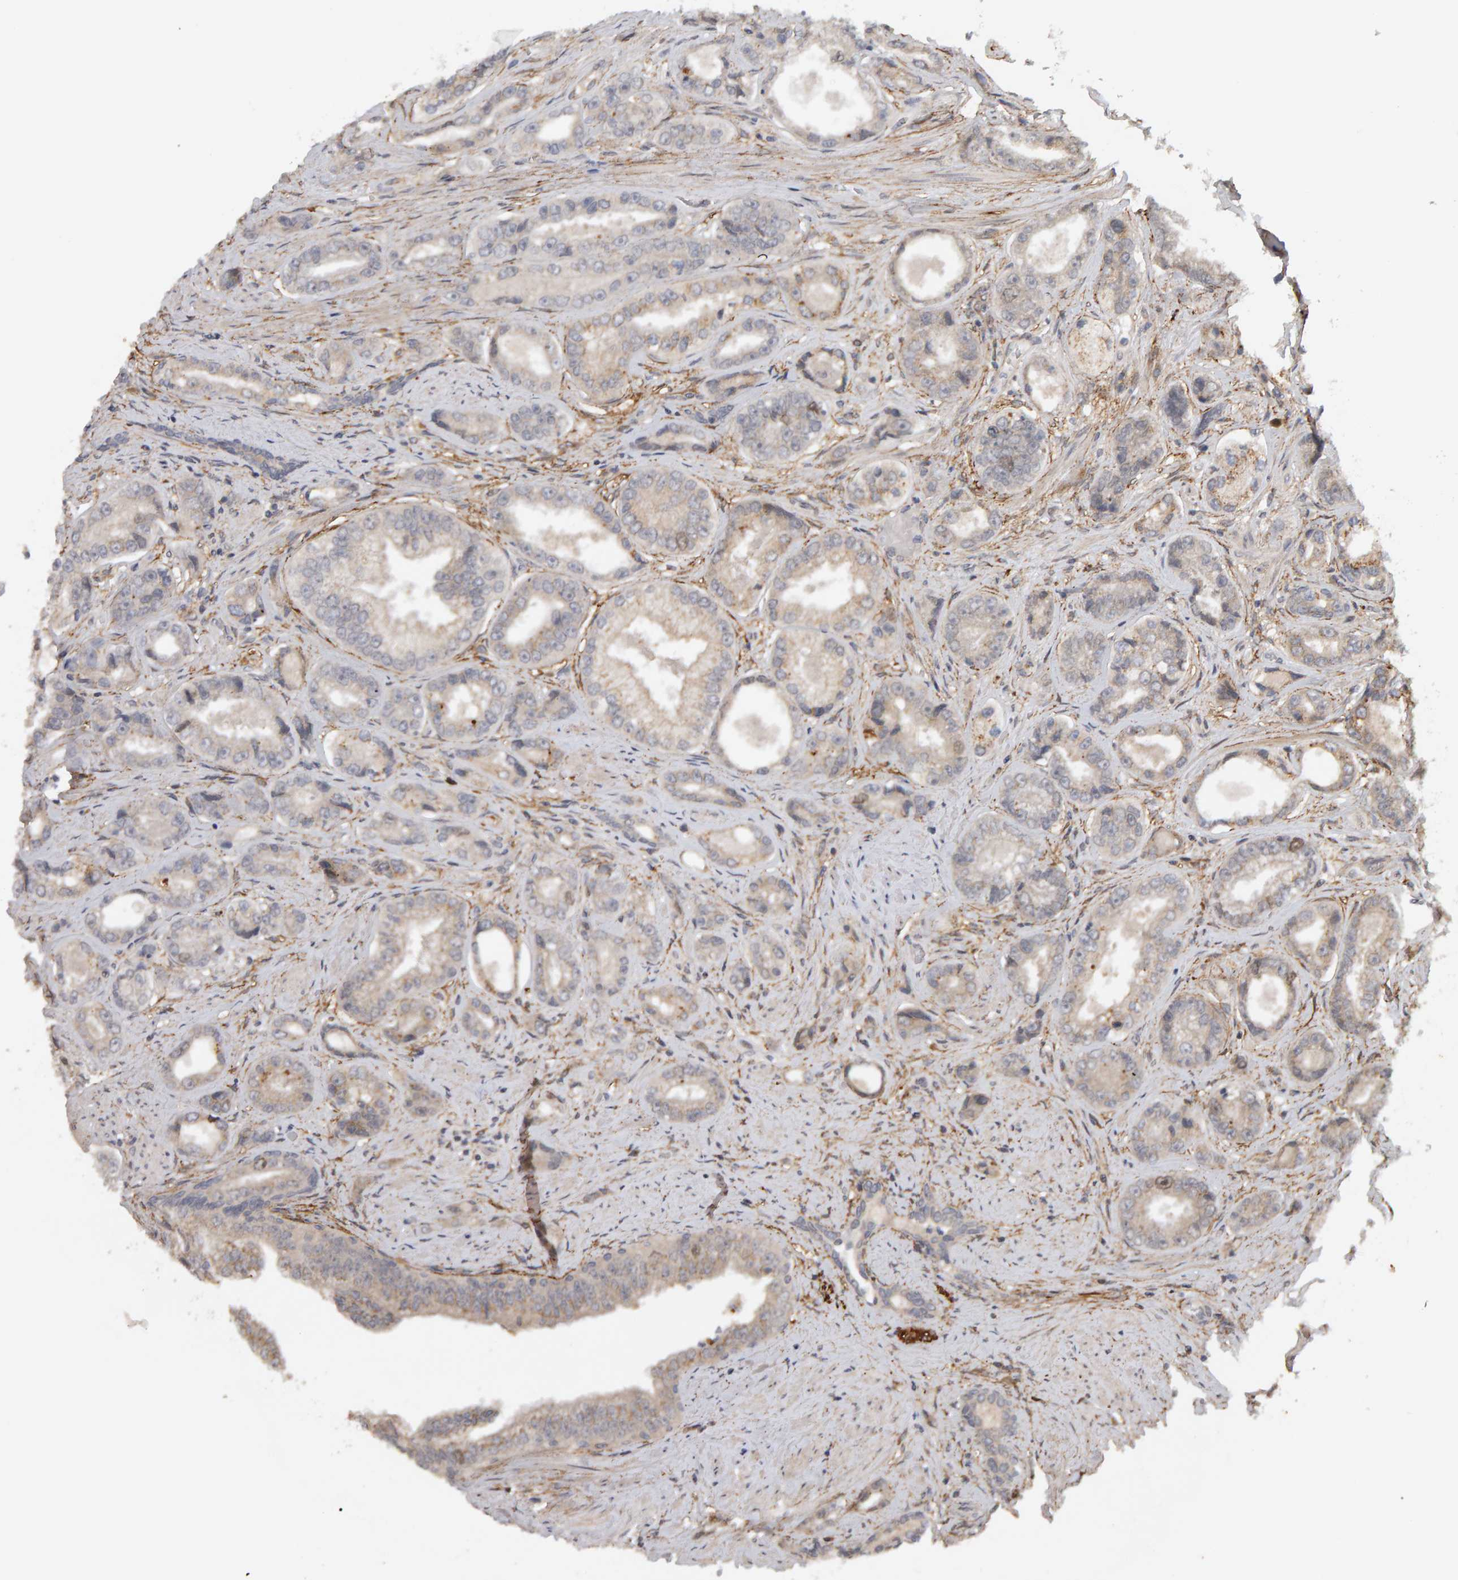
{"staining": {"intensity": "negative", "quantity": "none", "location": "none"}, "tissue": "prostate cancer", "cell_type": "Tumor cells", "image_type": "cancer", "snomed": [{"axis": "morphology", "description": "Adenocarcinoma, High grade"}, {"axis": "topography", "description": "Prostate"}], "caption": "There is no significant staining in tumor cells of prostate cancer (adenocarcinoma (high-grade)).", "gene": "CDCA5", "patient": {"sex": "male", "age": 61}}